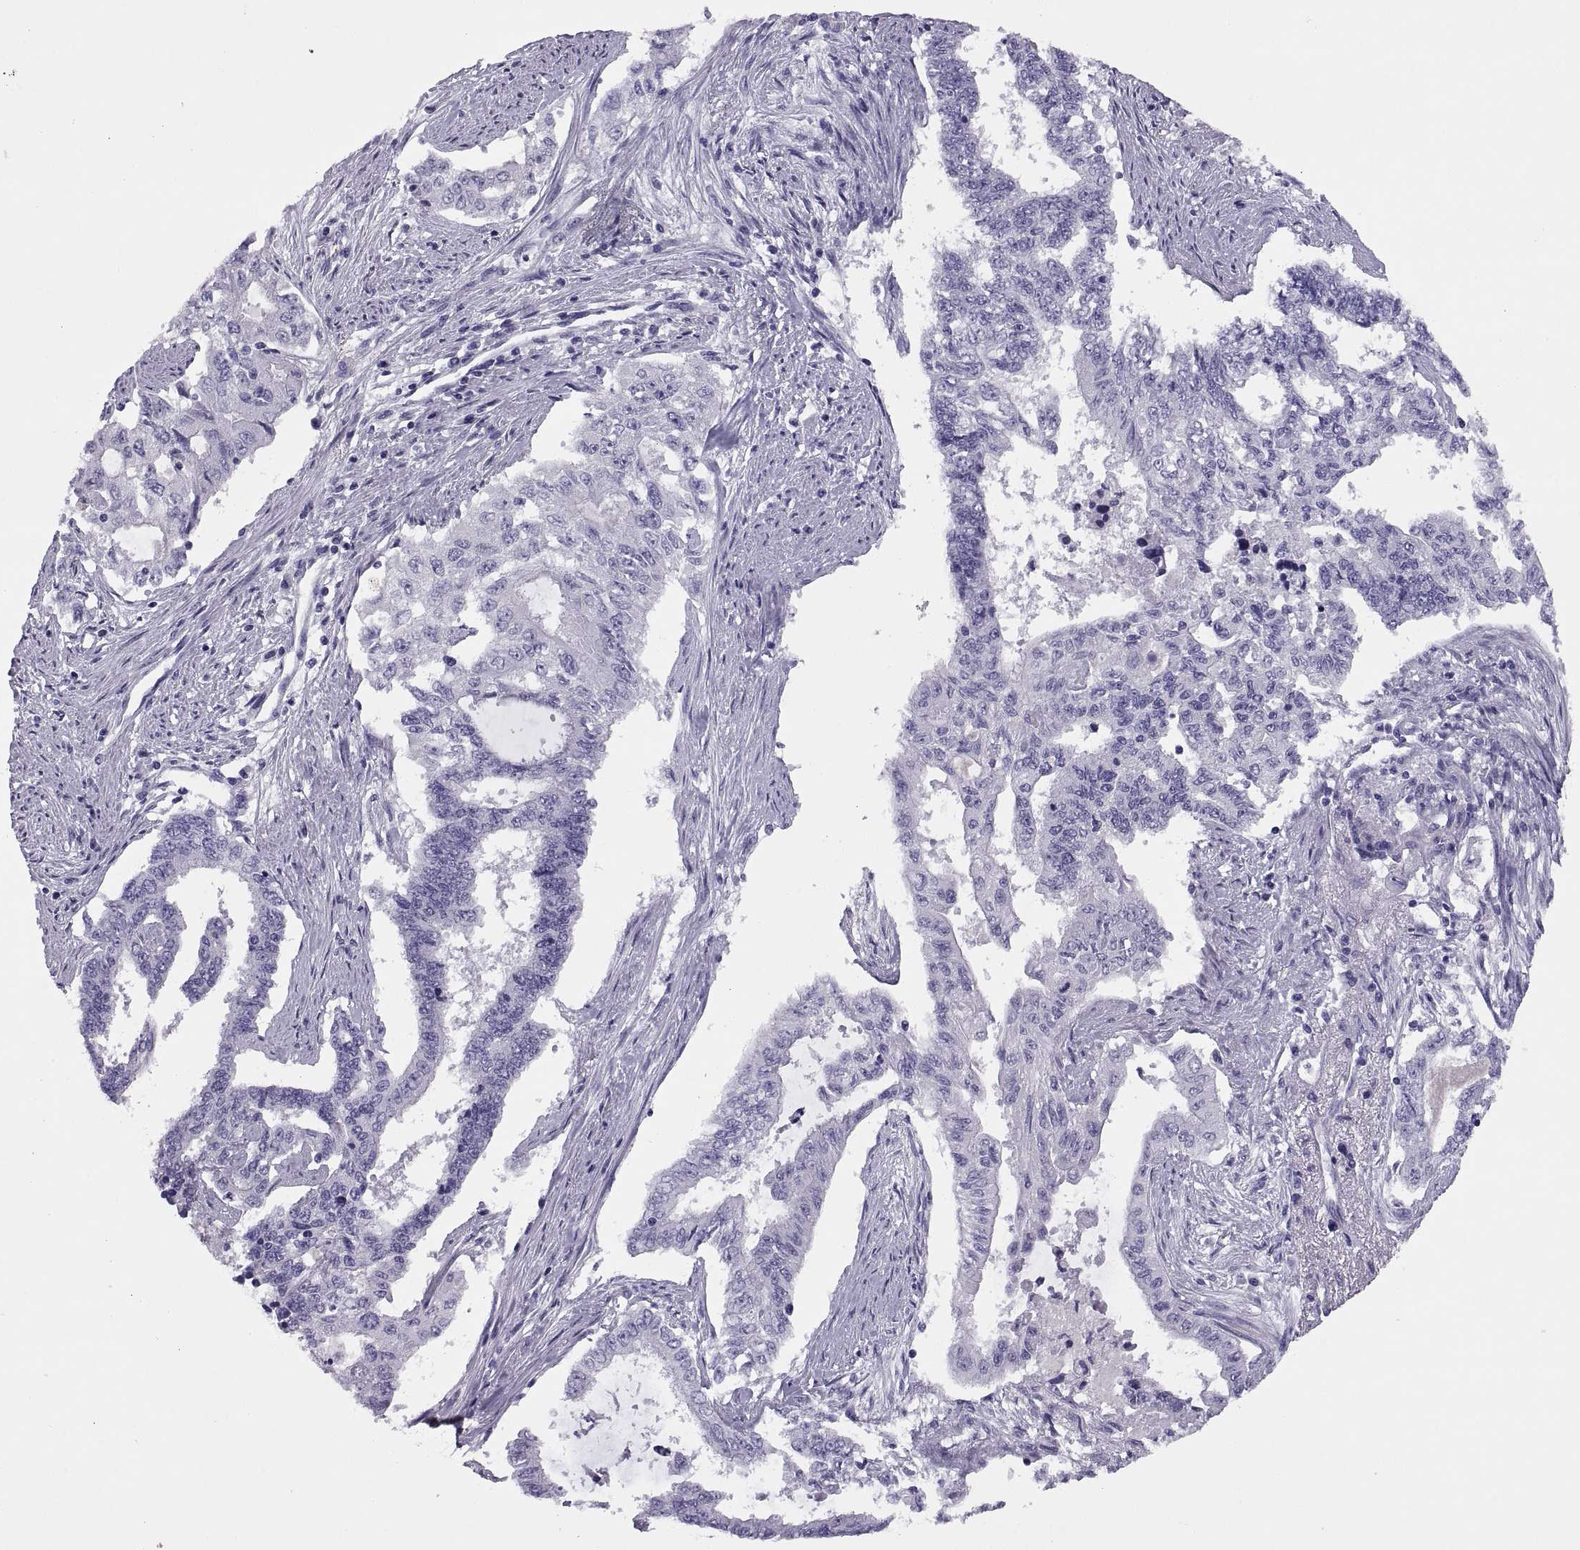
{"staining": {"intensity": "negative", "quantity": "none", "location": "none"}, "tissue": "endometrial cancer", "cell_type": "Tumor cells", "image_type": "cancer", "snomed": [{"axis": "morphology", "description": "Adenocarcinoma, NOS"}, {"axis": "topography", "description": "Uterus"}], "caption": "Image shows no significant protein expression in tumor cells of adenocarcinoma (endometrial).", "gene": "RGS20", "patient": {"sex": "female", "age": 59}}